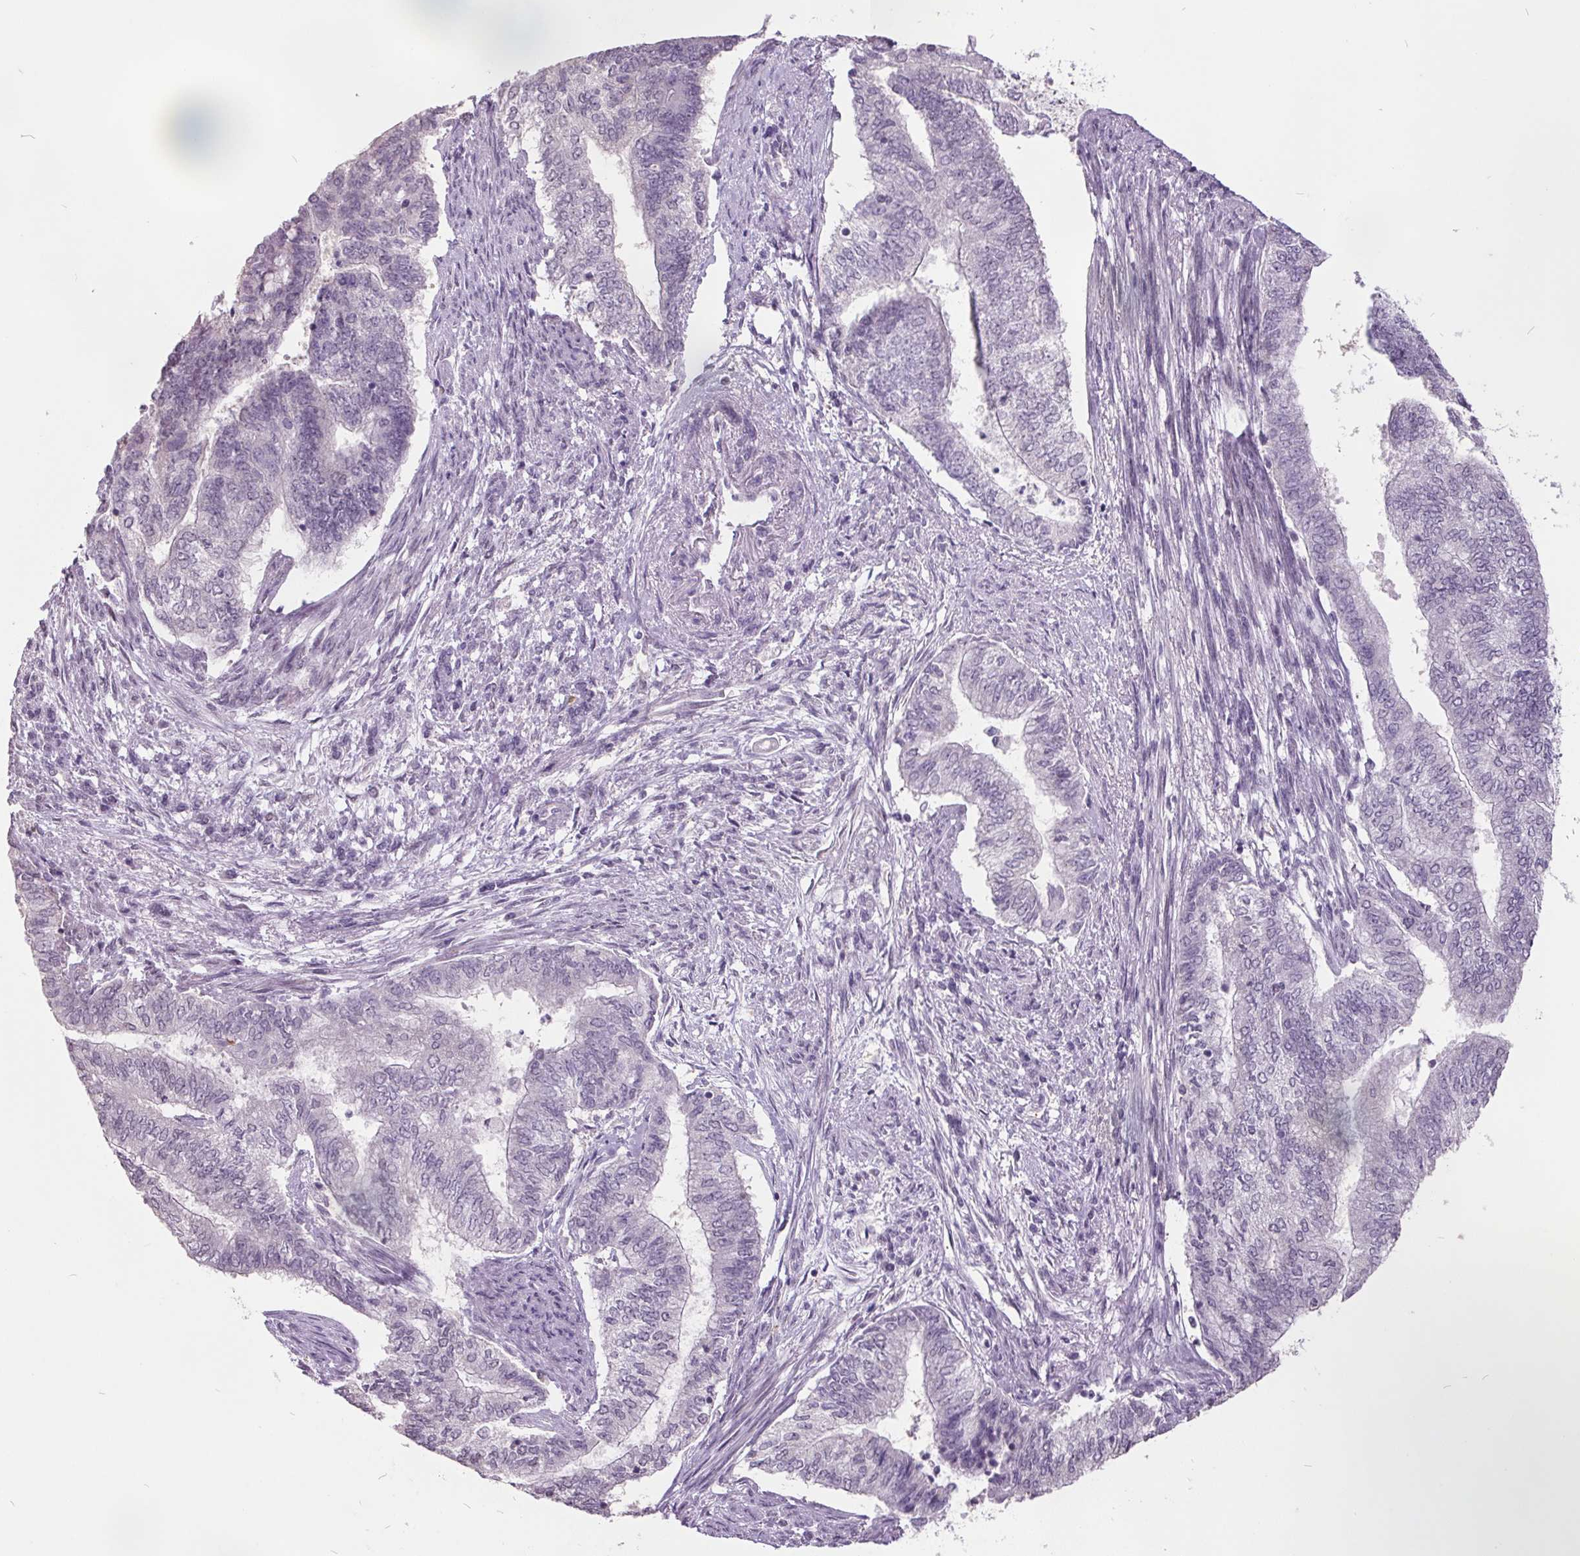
{"staining": {"intensity": "negative", "quantity": "none", "location": "none"}, "tissue": "endometrial cancer", "cell_type": "Tumor cells", "image_type": "cancer", "snomed": [{"axis": "morphology", "description": "Adenocarcinoma, NOS"}, {"axis": "topography", "description": "Endometrium"}], "caption": "Human adenocarcinoma (endometrial) stained for a protein using immunohistochemistry (IHC) displays no positivity in tumor cells.", "gene": "C2orf16", "patient": {"sex": "female", "age": 65}}